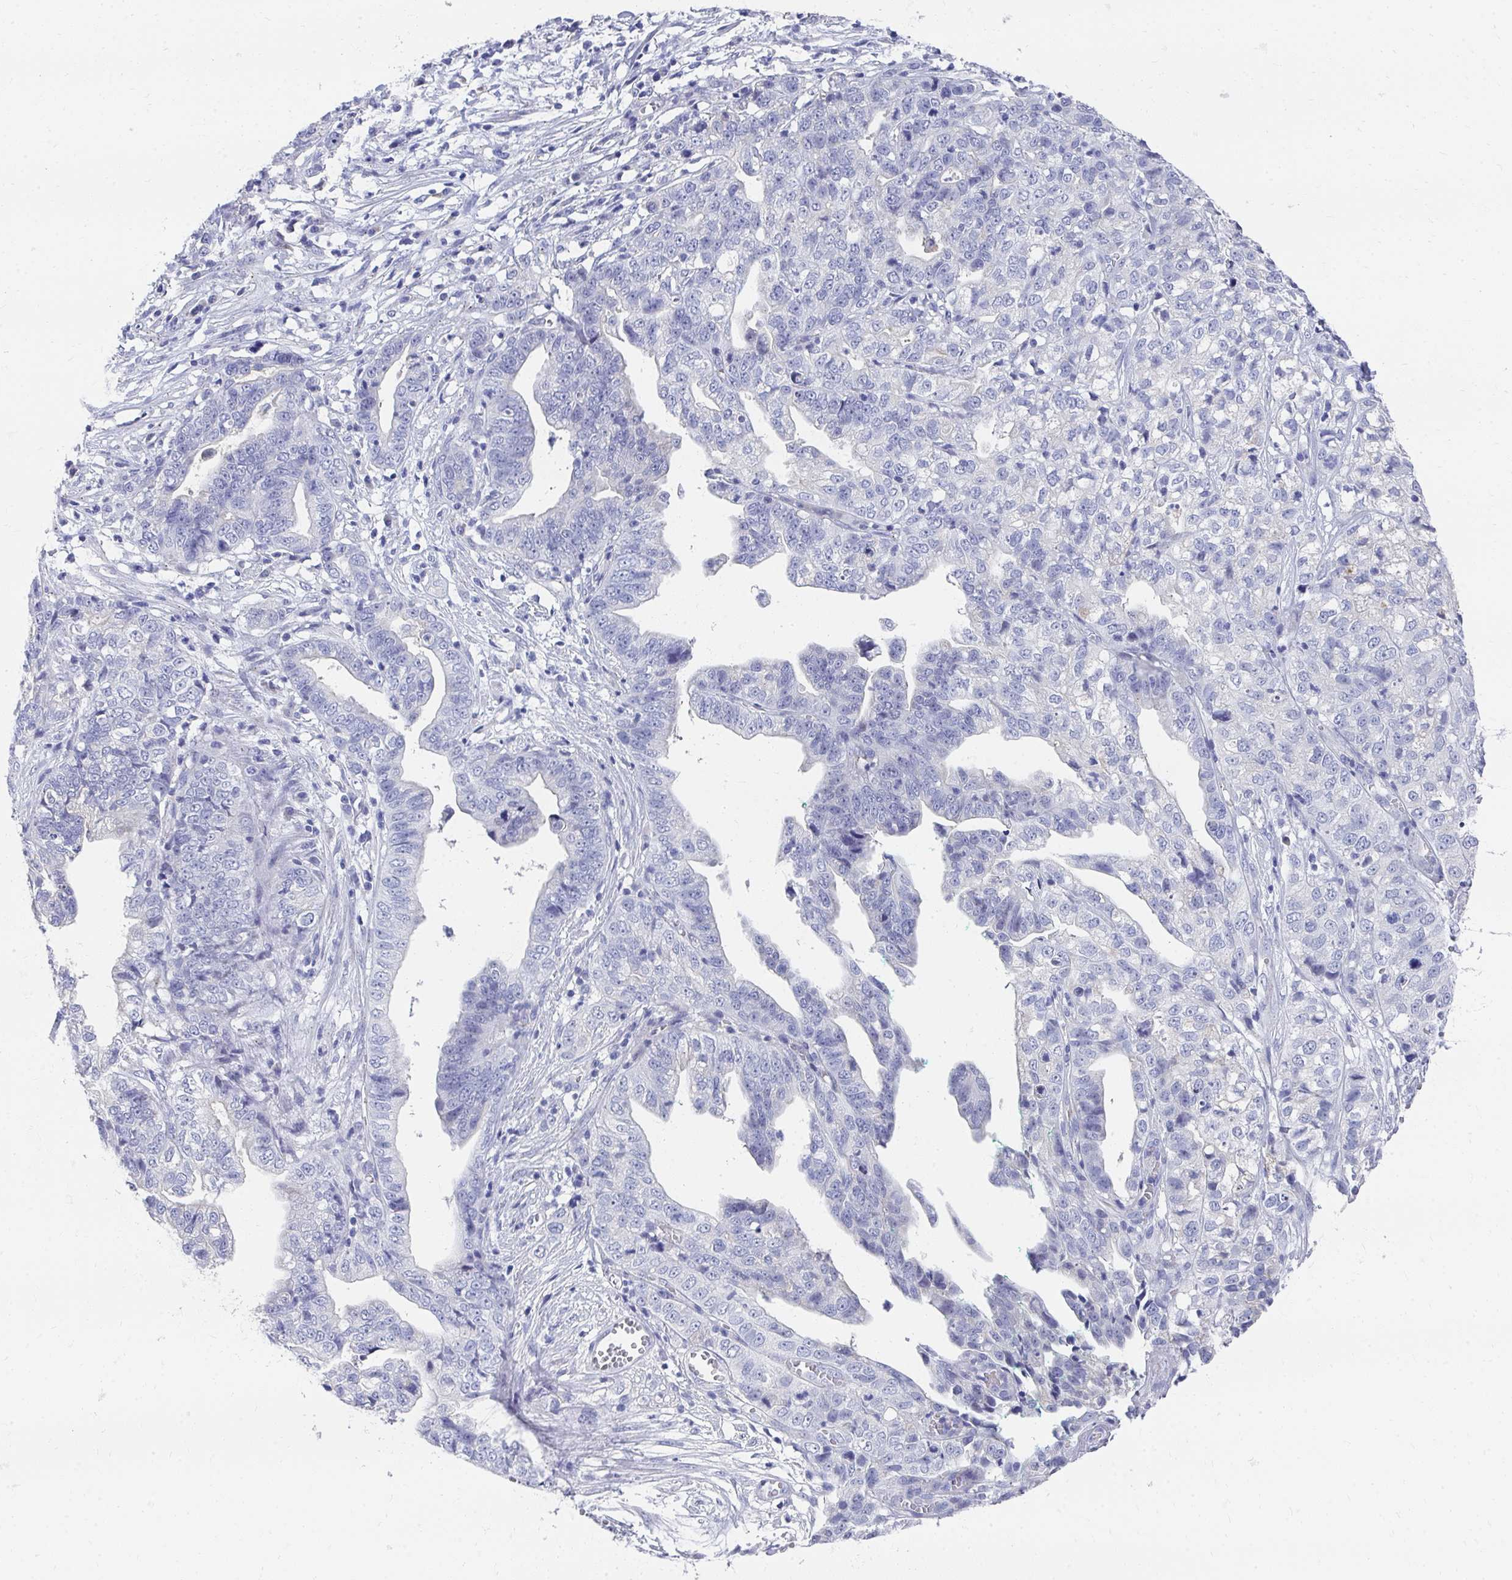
{"staining": {"intensity": "negative", "quantity": "none", "location": "none"}, "tissue": "stomach cancer", "cell_type": "Tumor cells", "image_type": "cancer", "snomed": [{"axis": "morphology", "description": "Adenocarcinoma, NOS"}, {"axis": "topography", "description": "Stomach, upper"}], "caption": "Micrograph shows no significant protein expression in tumor cells of stomach cancer (adenocarcinoma).", "gene": "TMPRSS2", "patient": {"sex": "female", "age": 67}}